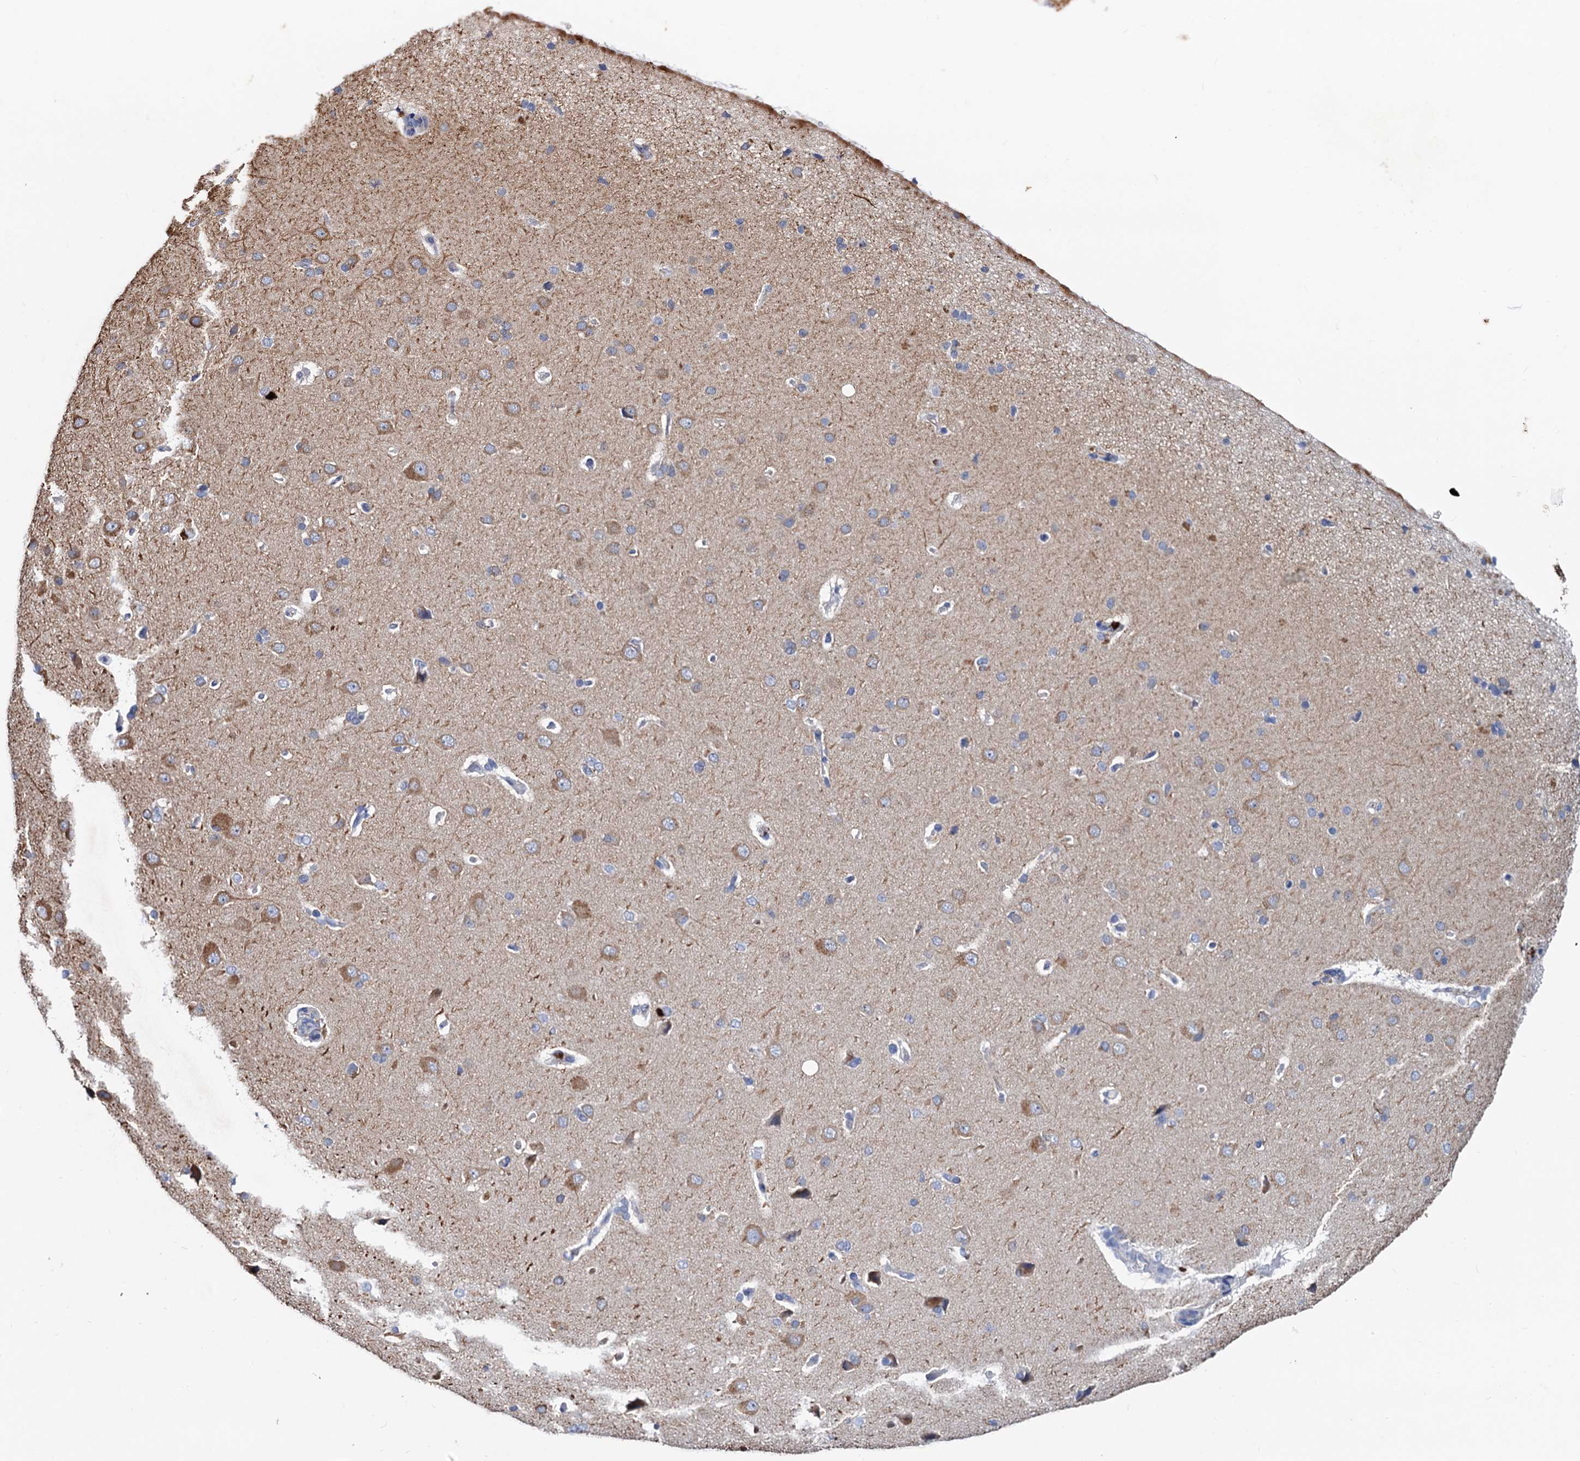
{"staining": {"intensity": "negative", "quantity": "none", "location": "none"}, "tissue": "cerebral cortex", "cell_type": "Endothelial cells", "image_type": "normal", "snomed": [{"axis": "morphology", "description": "Normal tissue, NOS"}, {"axis": "topography", "description": "Cerebral cortex"}], "caption": "IHC of unremarkable human cerebral cortex reveals no staining in endothelial cells. Brightfield microscopy of immunohistochemistry (IHC) stained with DAB (brown) and hematoxylin (blue), captured at high magnification.", "gene": "NPAS4", "patient": {"sex": "male", "age": 62}}